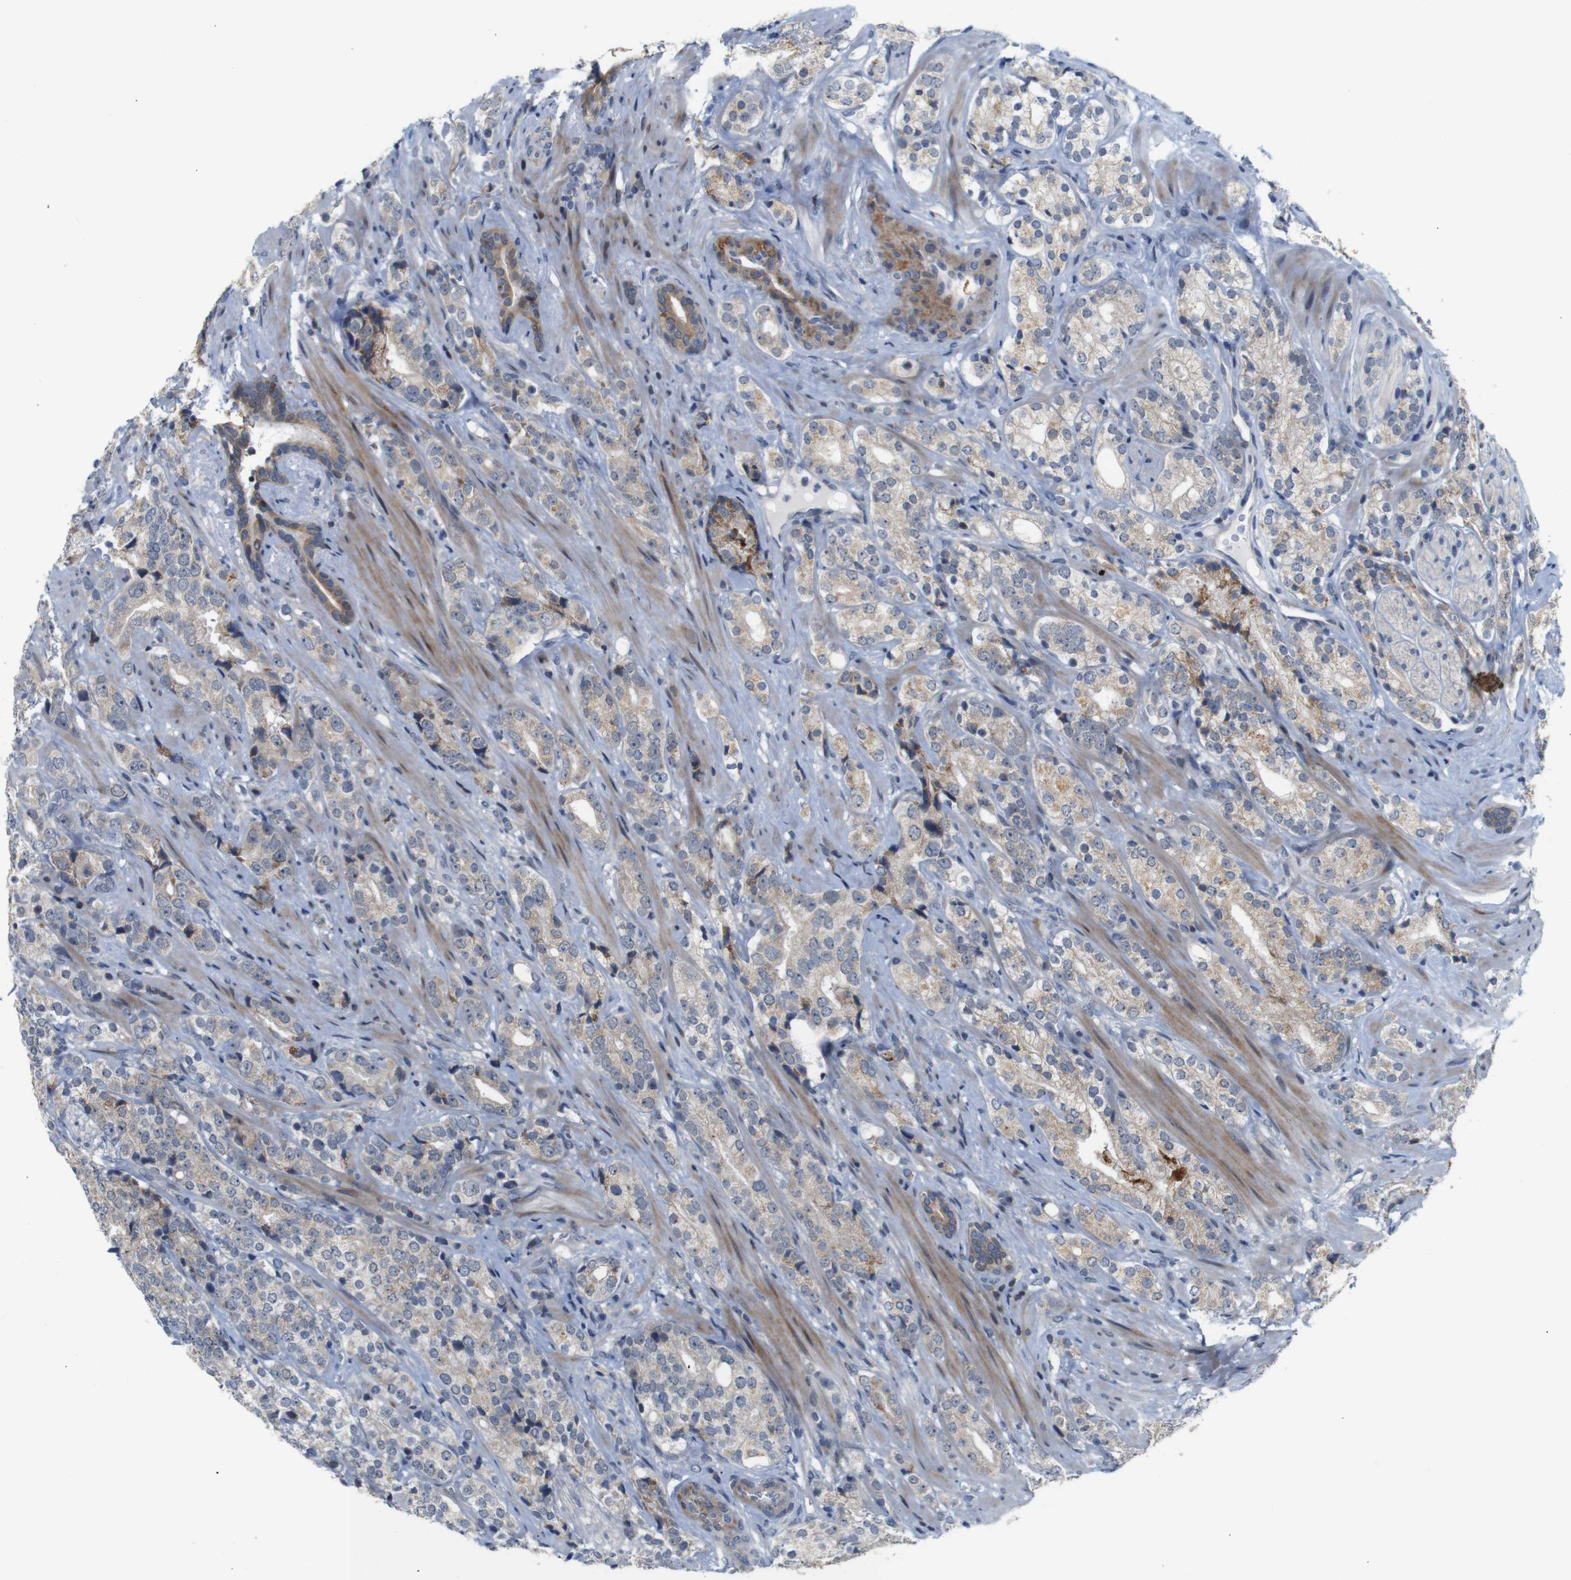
{"staining": {"intensity": "weak", "quantity": ">75%", "location": "cytoplasmic/membranous"}, "tissue": "prostate cancer", "cell_type": "Tumor cells", "image_type": "cancer", "snomed": [{"axis": "morphology", "description": "Adenocarcinoma, High grade"}, {"axis": "topography", "description": "Prostate"}], "caption": "This is a histology image of immunohistochemistry staining of prostate cancer, which shows weak positivity in the cytoplasmic/membranous of tumor cells.", "gene": "ATP7B", "patient": {"sex": "male", "age": 71}}